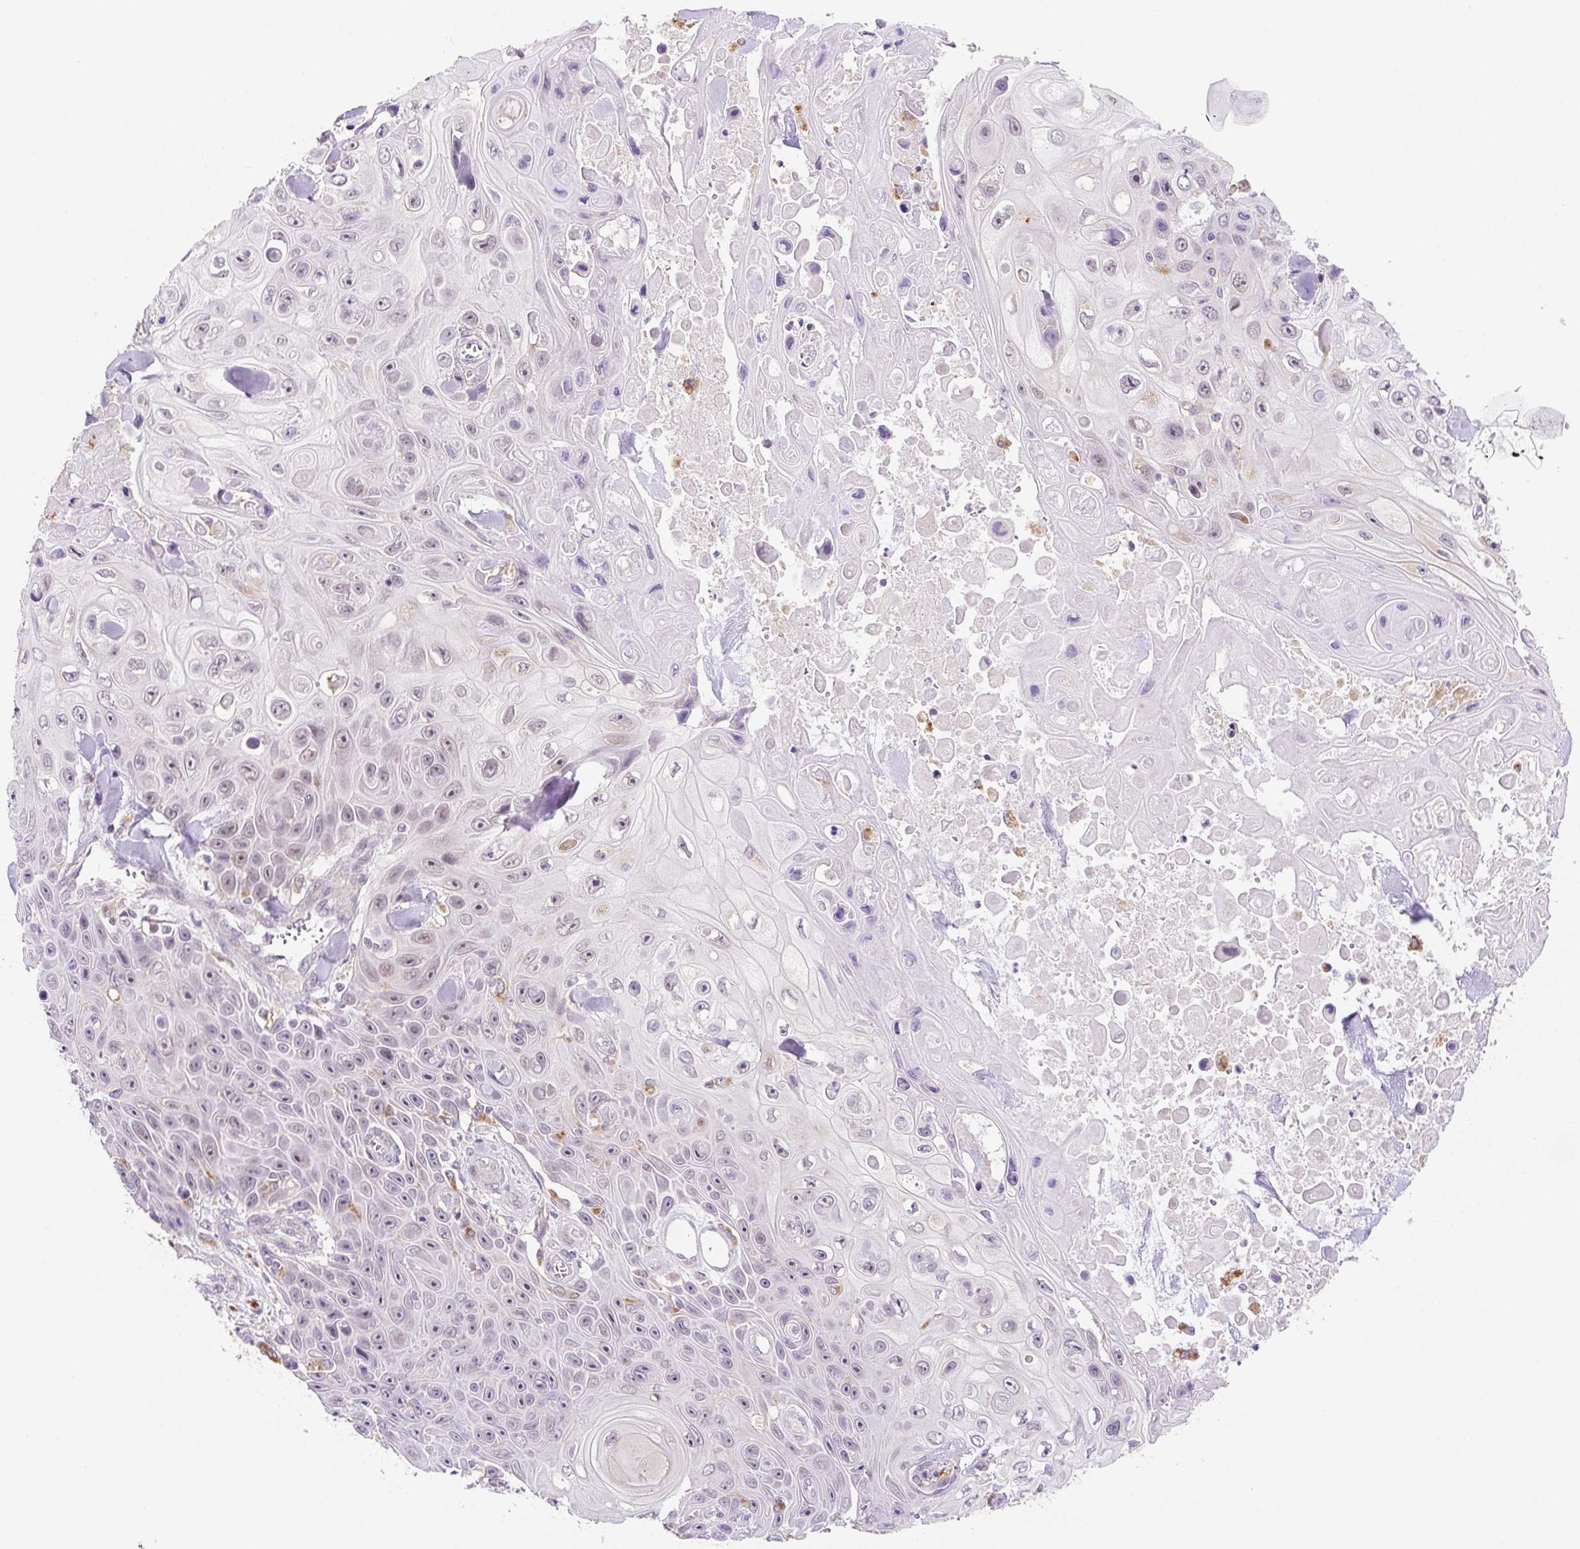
{"staining": {"intensity": "negative", "quantity": "none", "location": "none"}, "tissue": "skin cancer", "cell_type": "Tumor cells", "image_type": "cancer", "snomed": [{"axis": "morphology", "description": "Squamous cell carcinoma, NOS"}, {"axis": "topography", "description": "Skin"}], "caption": "This is an IHC histopathology image of skin squamous cell carcinoma. There is no staining in tumor cells.", "gene": "CEBPZOS", "patient": {"sex": "male", "age": 82}}